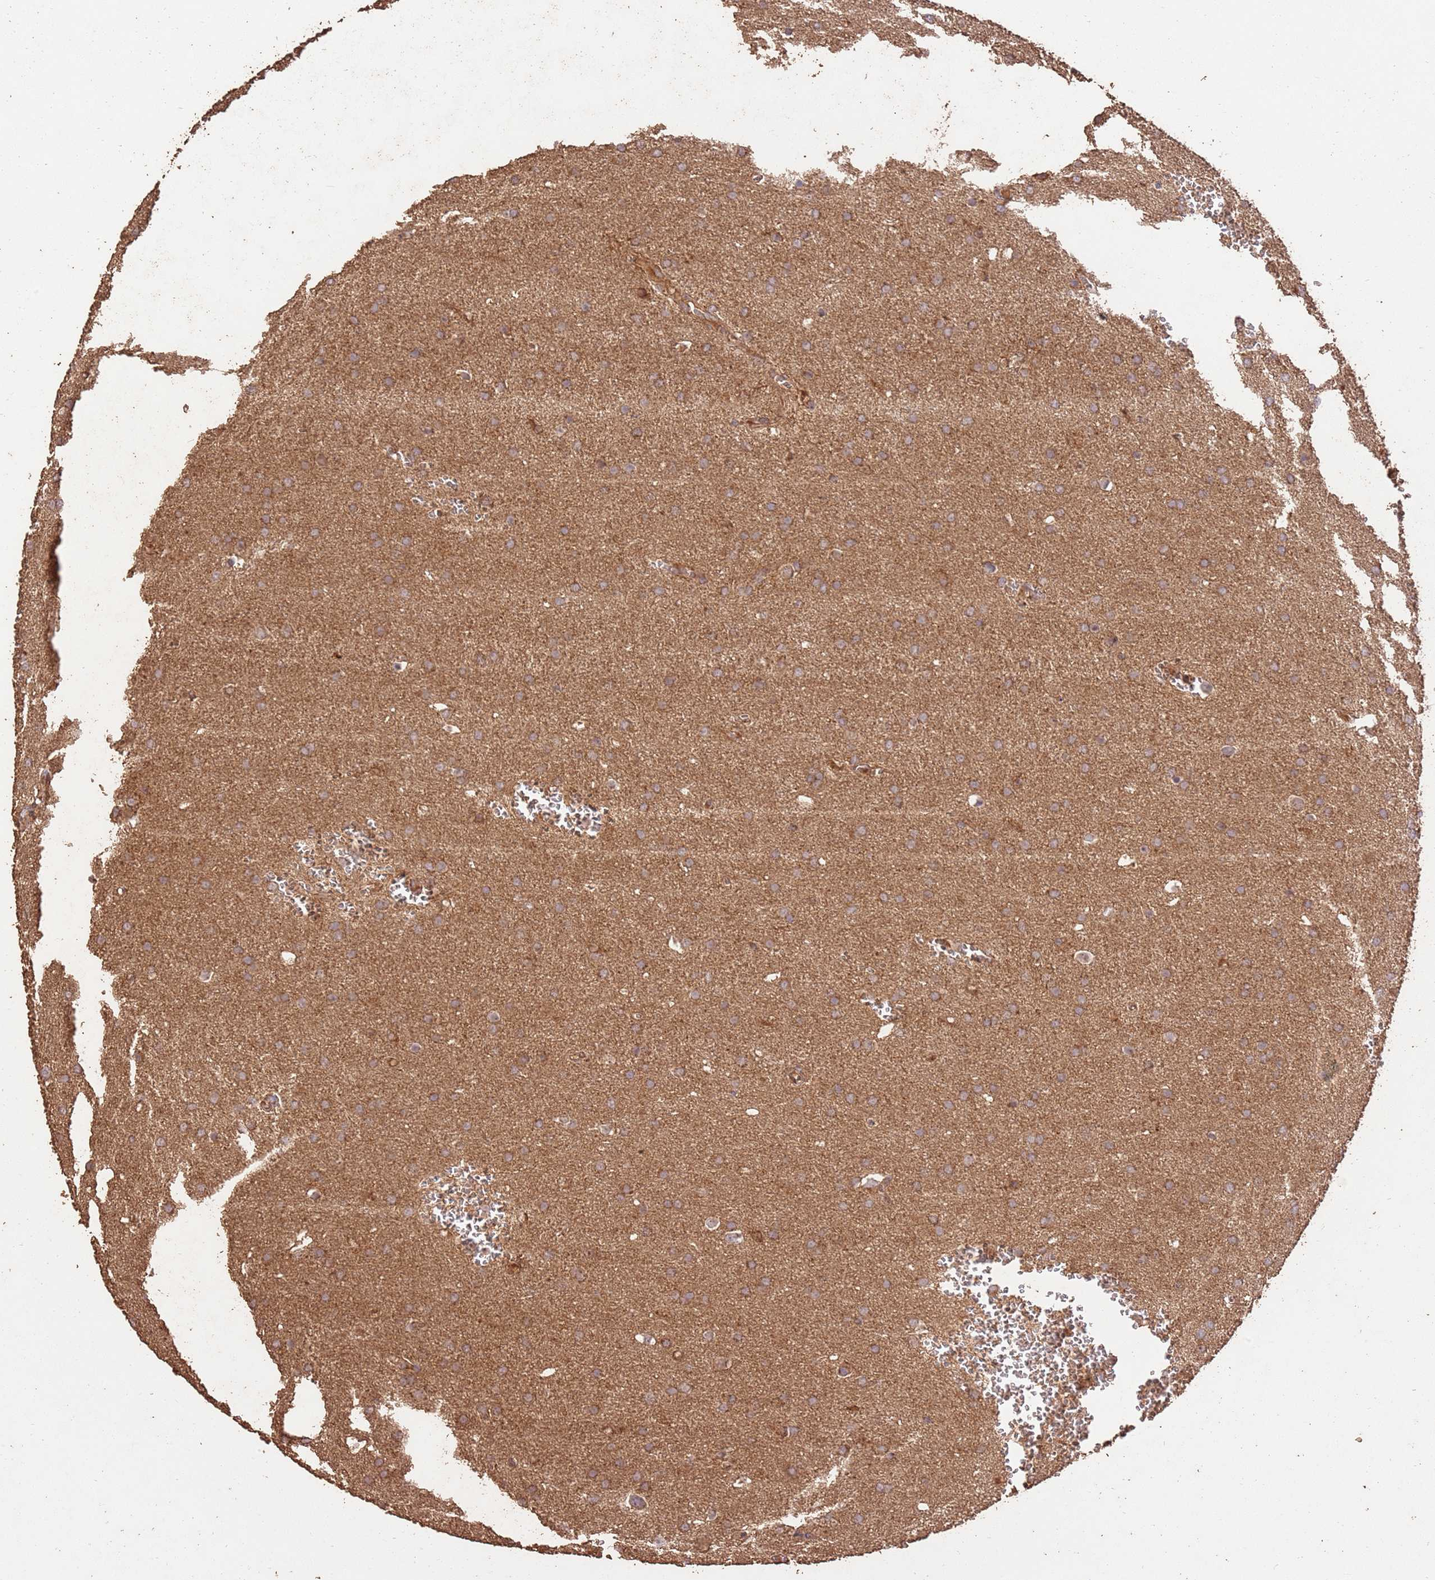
{"staining": {"intensity": "moderate", "quantity": "25%-75%", "location": "cytoplasmic/membranous"}, "tissue": "glioma", "cell_type": "Tumor cells", "image_type": "cancer", "snomed": [{"axis": "morphology", "description": "Glioma, malignant, Low grade"}, {"axis": "topography", "description": "Brain"}], "caption": "Glioma tissue shows moderate cytoplasmic/membranous expression in about 25%-75% of tumor cells, visualized by immunohistochemistry.", "gene": "LRRC28", "patient": {"sex": "female", "age": 32}}